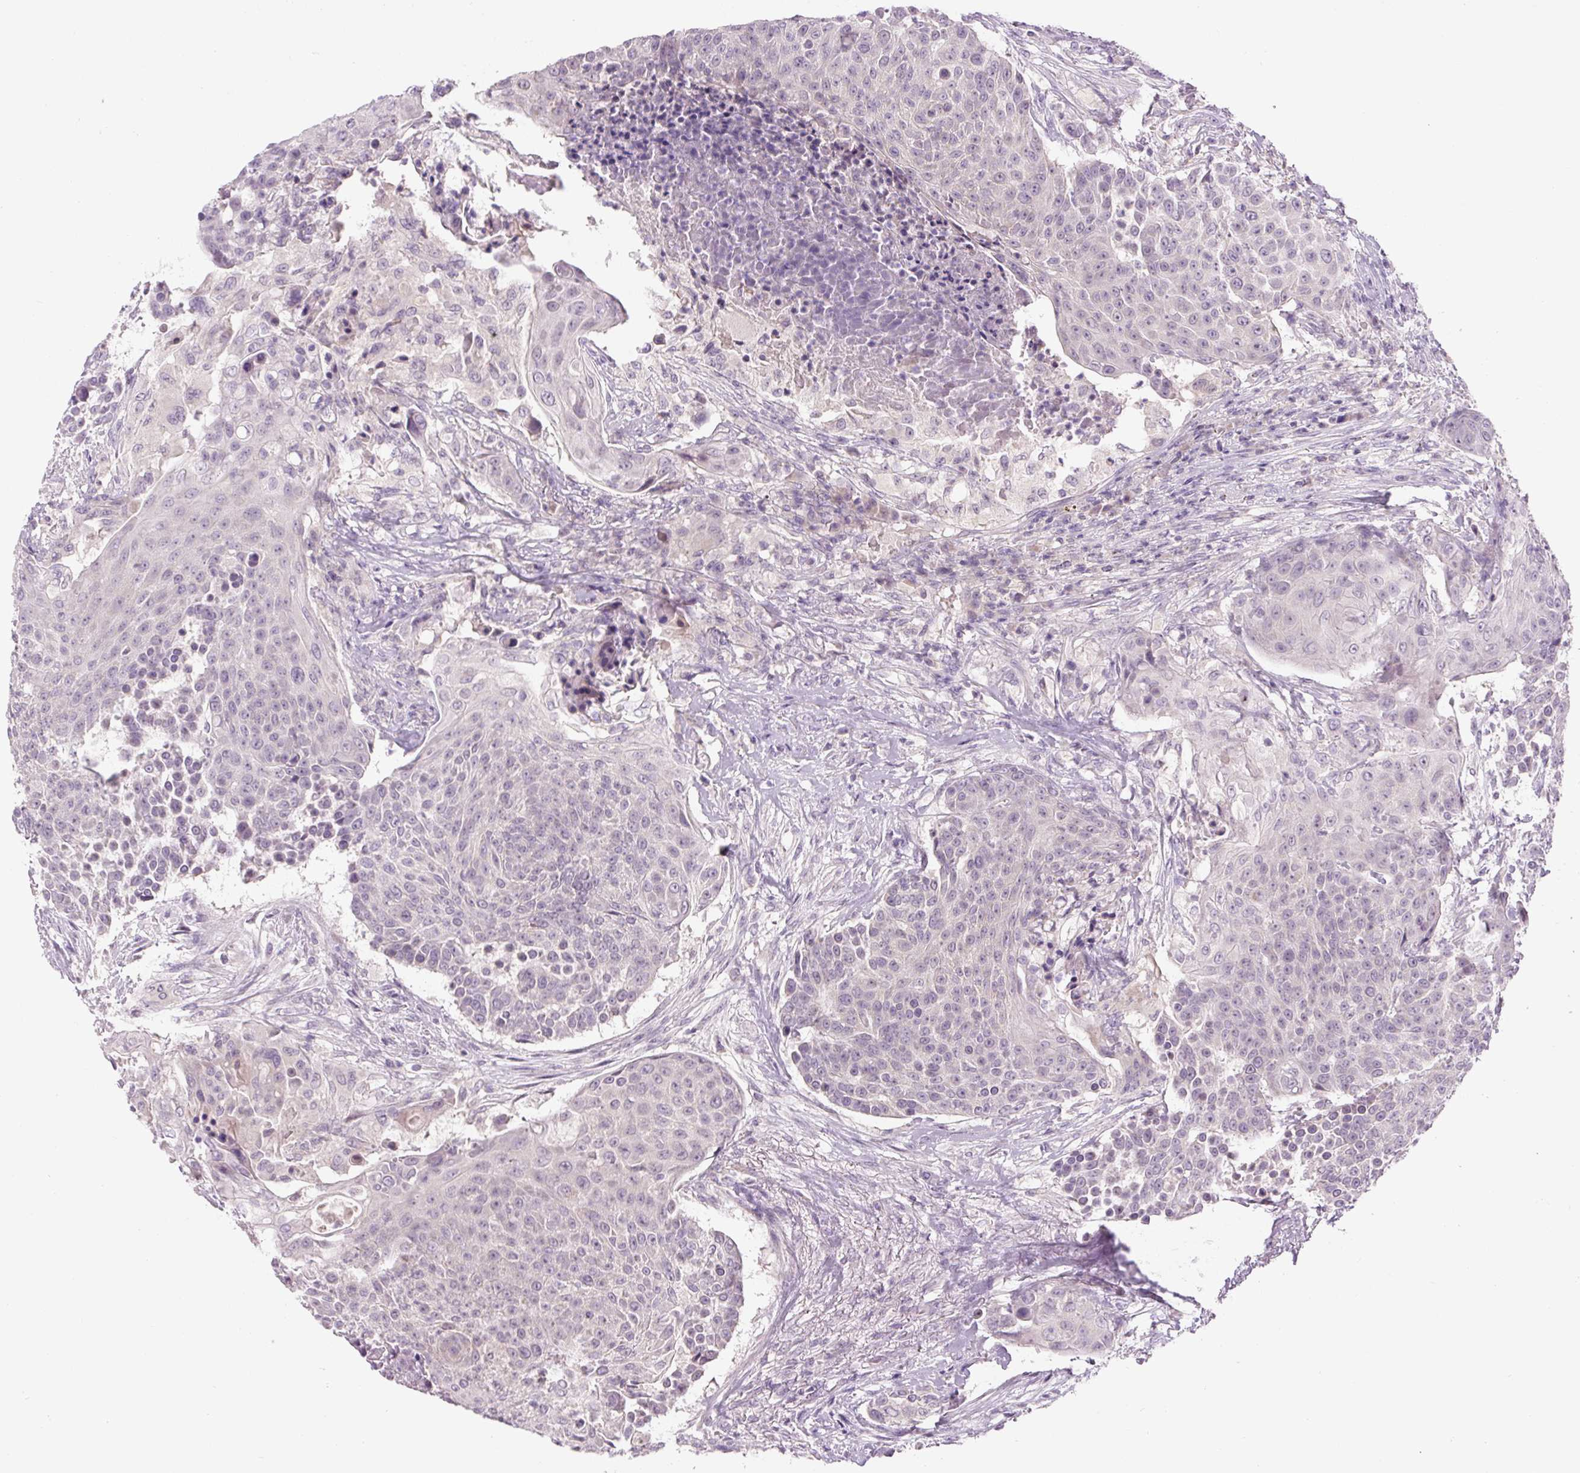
{"staining": {"intensity": "negative", "quantity": "none", "location": "none"}, "tissue": "urothelial cancer", "cell_type": "Tumor cells", "image_type": "cancer", "snomed": [{"axis": "morphology", "description": "Urothelial carcinoma, High grade"}, {"axis": "topography", "description": "Urinary bladder"}], "caption": "Protein analysis of urothelial cancer reveals no significant positivity in tumor cells.", "gene": "FABP7", "patient": {"sex": "female", "age": 63}}